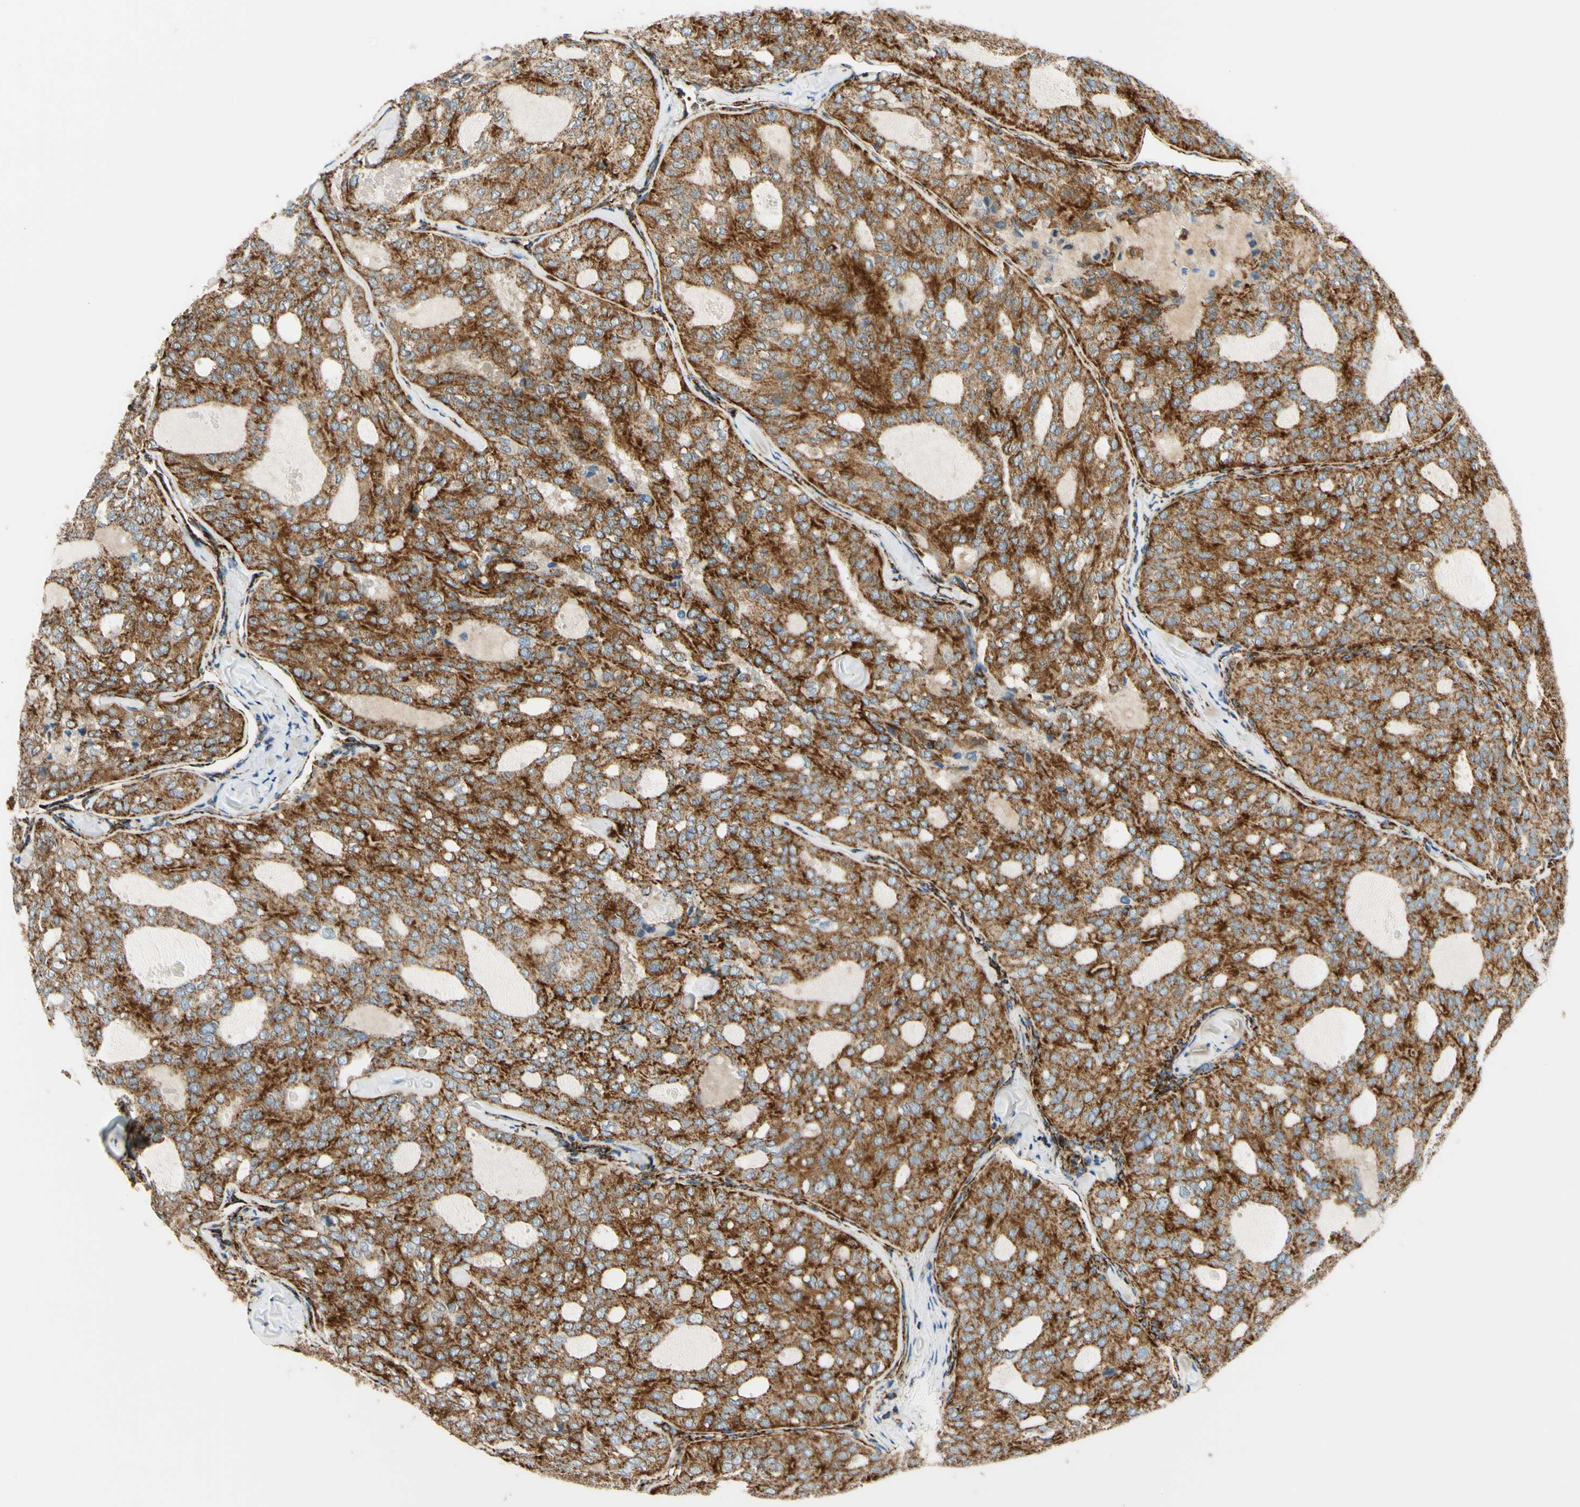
{"staining": {"intensity": "strong", "quantity": ">75%", "location": "cytoplasmic/membranous"}, "tissue": "thyroid cancer", "cell_type": "Tumor cells", "image_type": "cancer", "snomed": [{"axis": "morphology", "description": "Follicular adenoma carcinoma, NOS"}, {"axis": "topography", "description": "Thyroid gland"}], "caption": "This image shows immunohistochemistry staining of human thyroid cancer, with high strong cytoplasmic/membranous expression in about >75% of tumor cells.", "gene": "MAVS", "patient": {"sex": "male", "age": 75}}